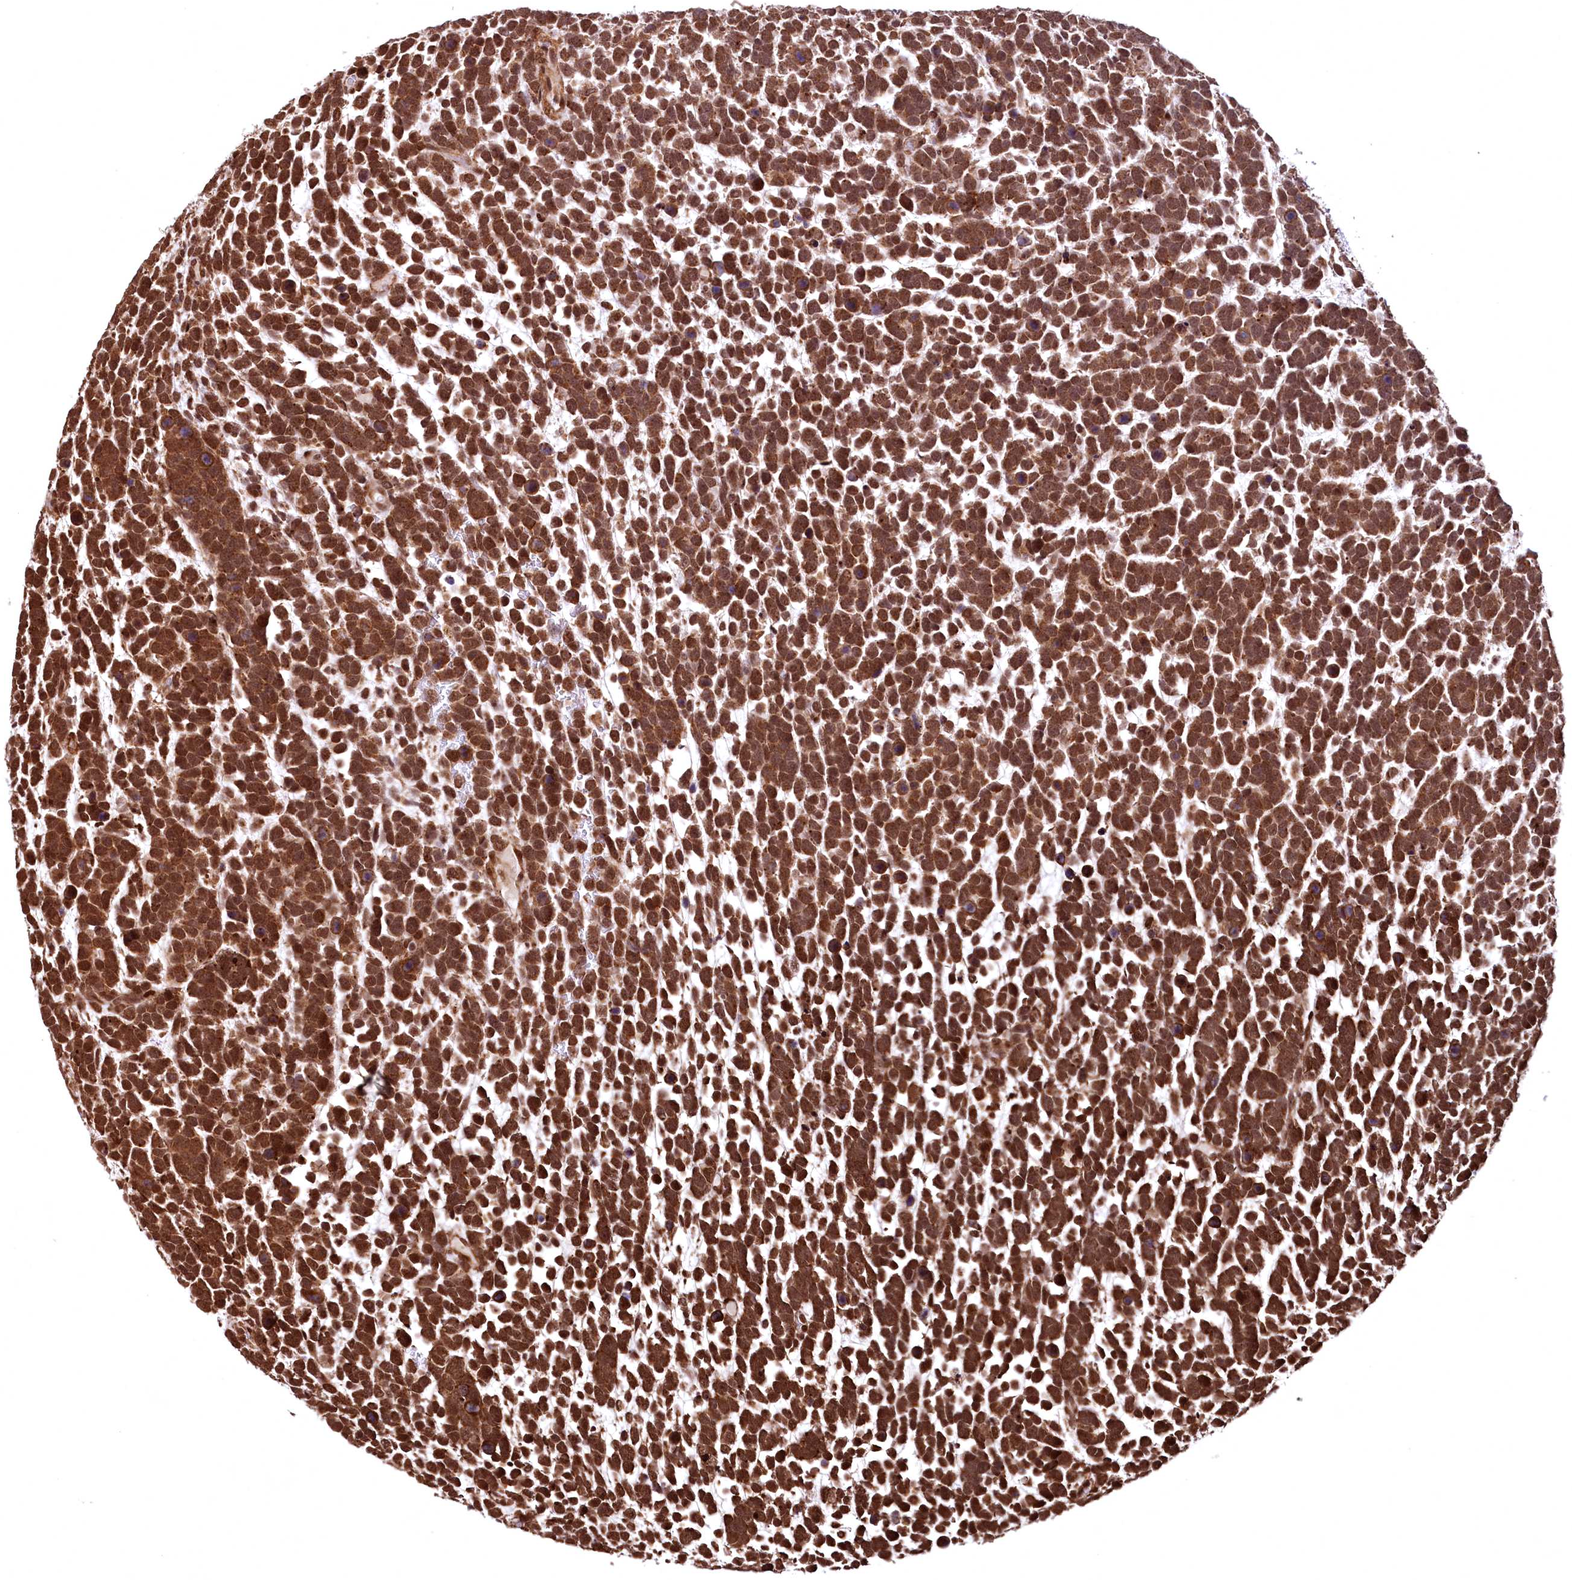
{"staining": {"intensity": "strong", "quantity": ">75%", "location": "cytoplasmic/membranous,nuclear"}, "tissue": "urothelial cancer", "cell_type": "Tumor cells", "image_type": "cancer", "snomed": [{"axis": "morphology", "description": "Urothelial carcinoma, High grade"}, {"axis": "topography", "description": "Urinary bladder"}], "caption": "A photomicrograph showing strong cytoplasmic/membranous and nuclear expression in approximately >75% of tumor cells in urothelial carcinoma (high-grade), as visualized by brown immunohistochemical staining.", "gene": "PDS5B", "patient": {"sex": "female", "age": 82}}